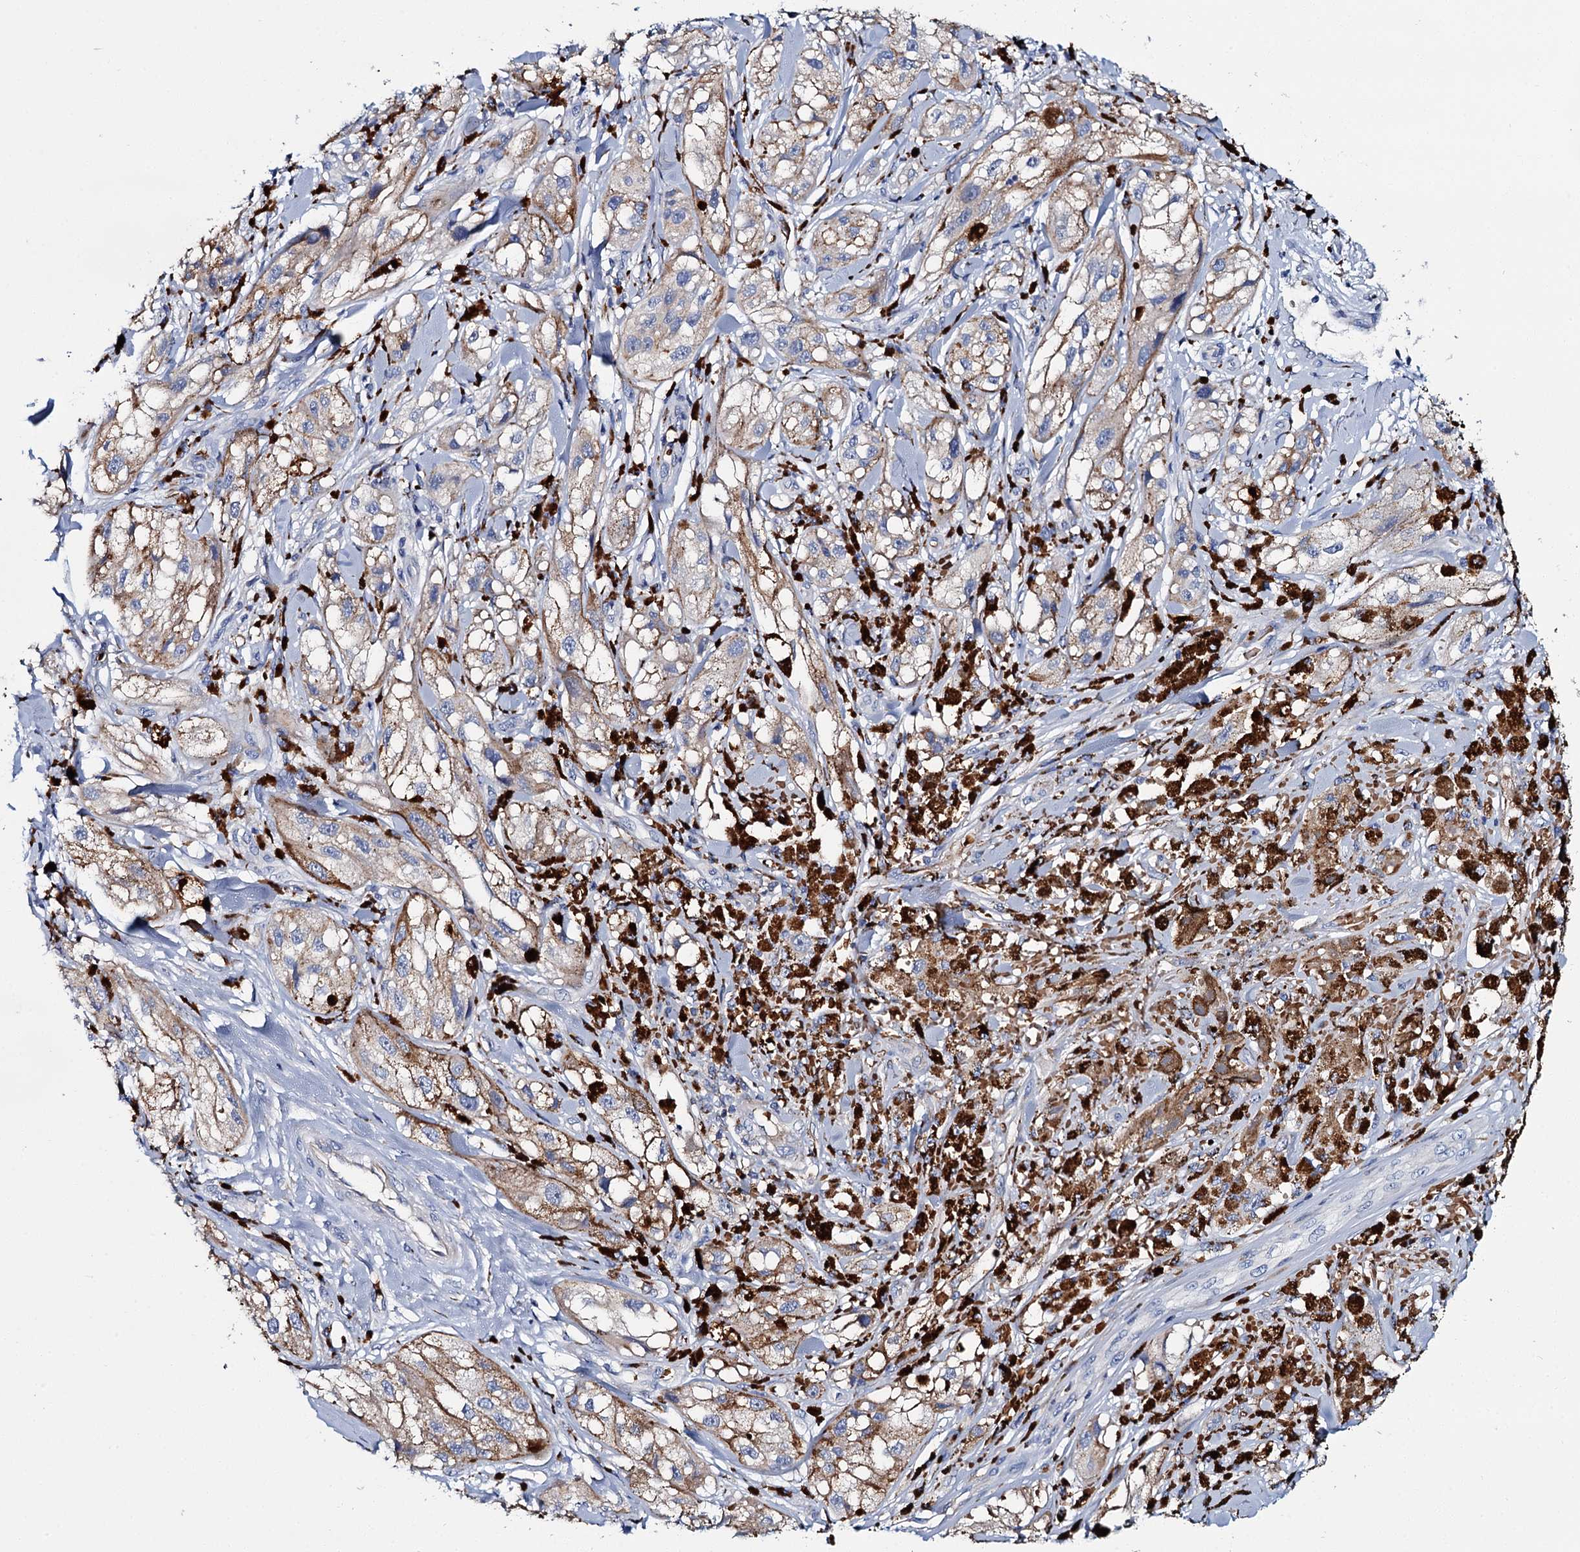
{"staining": {"intensity": "moderate", "quantity": "25%-75%", "location": "cytoplasmic/membranous"}, "tissue": "melanoma", "cell_type": "Tumor cells", "image_type": "cancer", "snomed": [{"axis": "morphology", "description": "Malignant melanoma, NOS"}, {"axis": "topography", "description": "Skin"}], "caption": "An image showing moderate cytoplasmic/membranous positivity in about 25%-75% of tumor cells in melanoma, as visualized by brown immunohistochemical staining.", "gene": "ATG2A", "patient": {"sex": "male", "age": 88}}